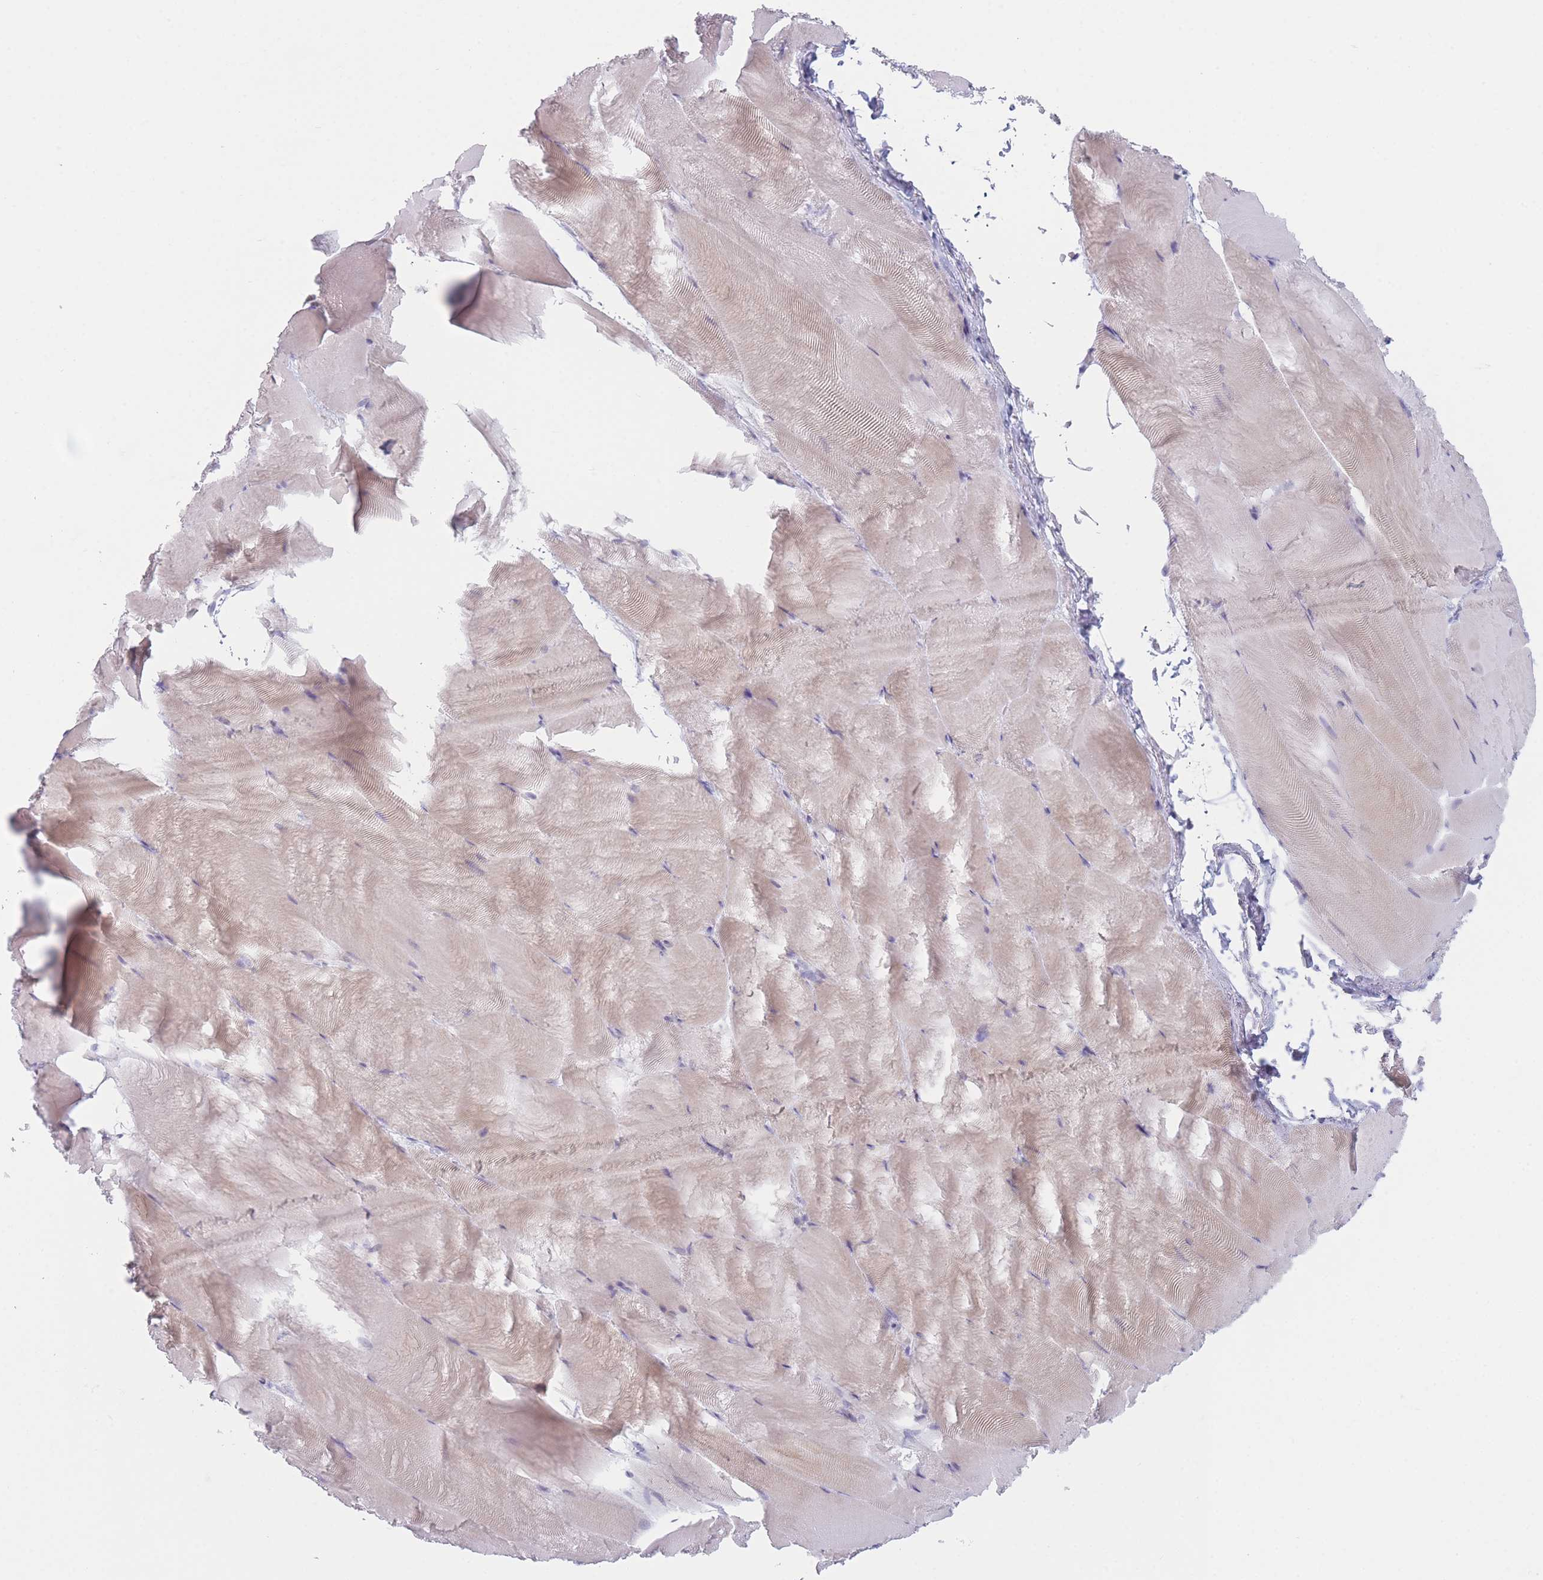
{"staining": {"intensity": "weak", "quantity": "25%-75%", "location": "cytoplasmic/membranous"}, "tissue": "skeletal muscle", "cell_type": "Myocytes", "image_type": "normal", "snomed": [{"axis": "morphology", "description": "Normal tissue, NOS"}, {"axis": "topography", "description": "Skeletal muscle"}], "caption": "This image shows immunohistochemistry staining of normal human skeletal muscle, with low weak cytoplasmic/membranous expression in approximately 25%-75% of myocytes.", "gene": "PLEKHG2", "patient": {"sex": "female", "age": 64}}